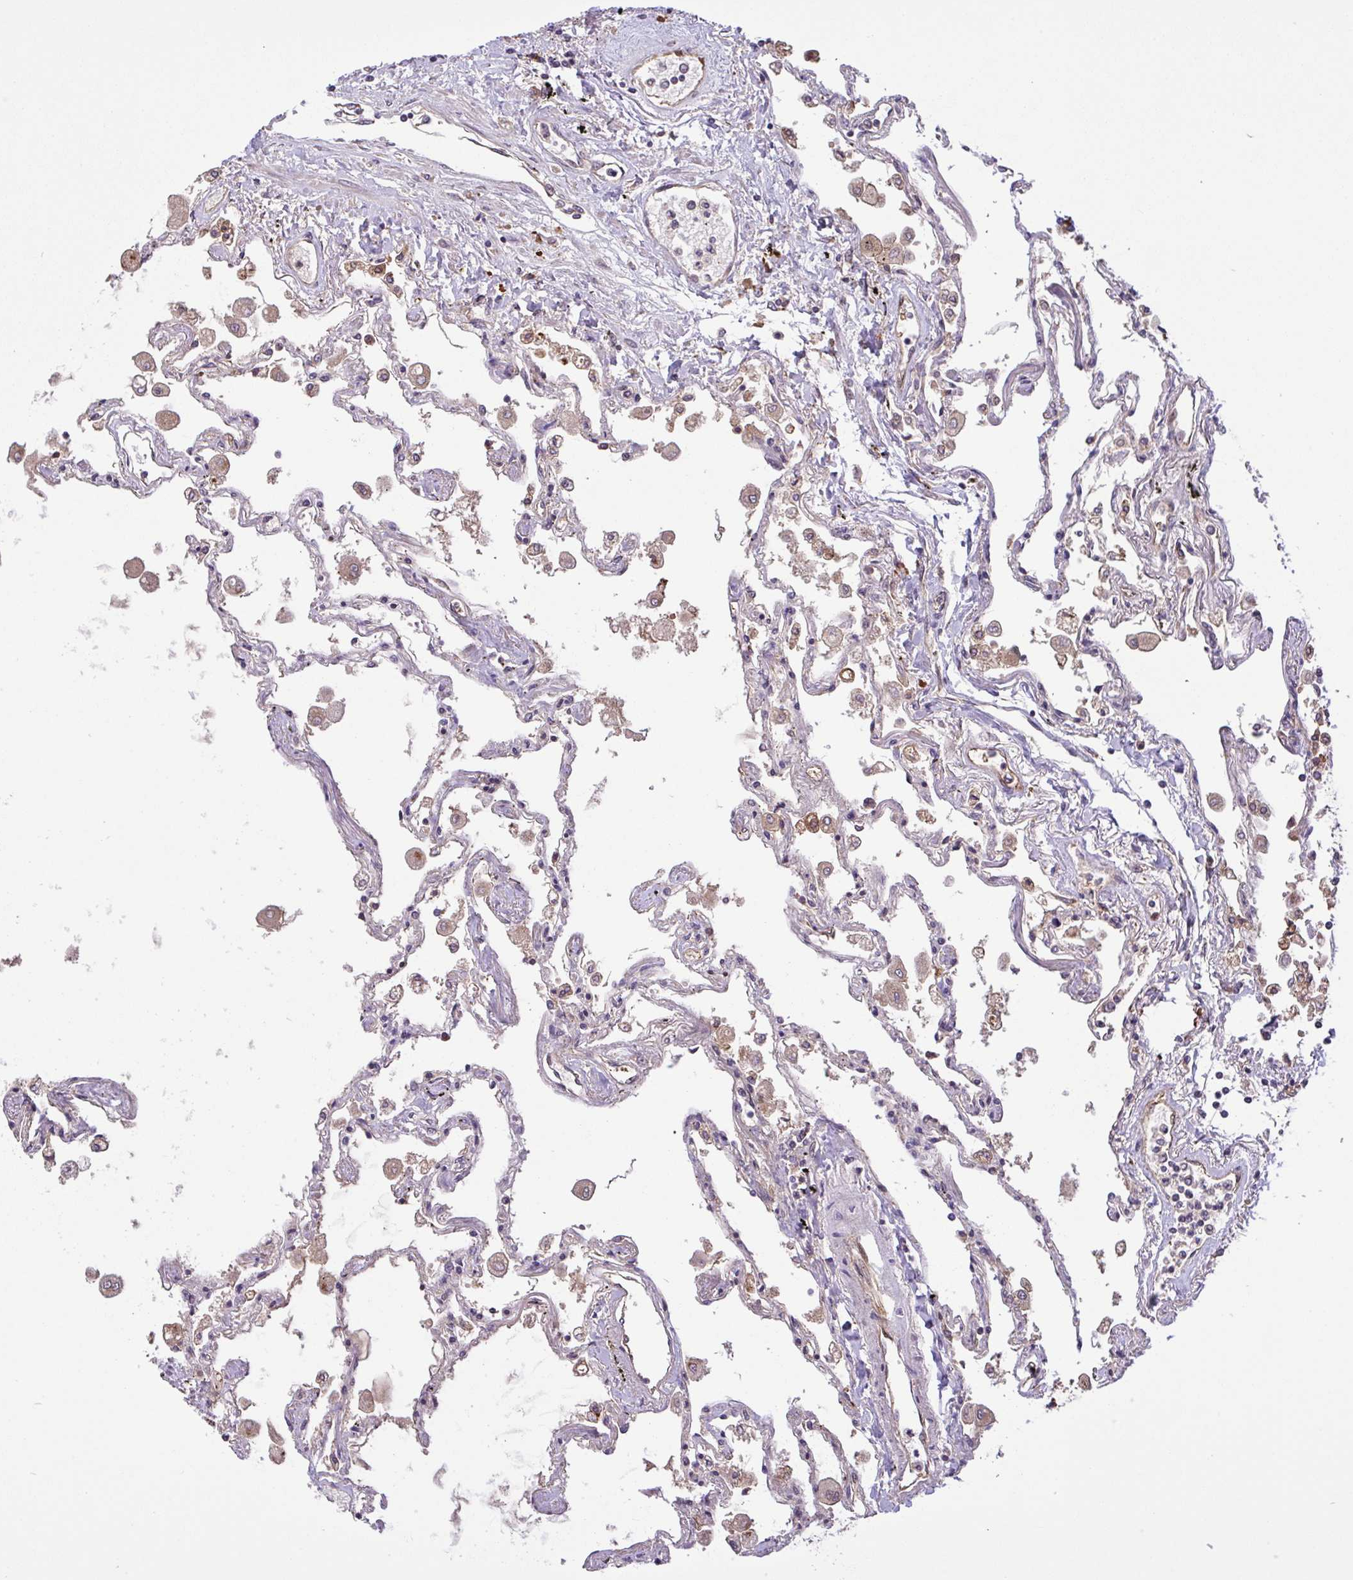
{"staining": {"intensity": "moderate", "quantity": "<25%", "location": "cytoplasmic/membranous"}, "tissue": "lung", "cell_type": "Alveolar cells", "image_type": "normal", "snomed": [{"axis": "morphology", "description": "Normal tissue, NOS"}, {"axis": "morphology", "description": "Adenocarcinoma, NOS"}, {"axis": "topography", "description": "Cartilage tissue"}, {"axis": "topography", "description": "Lung"}], "caption": "Moderate cytoplasmic/membranous protein staining is seen in approximately <25% of alveolar cells in lung.", "gene": "INTS10", "patient": {"sex": "female", "age": 67}}